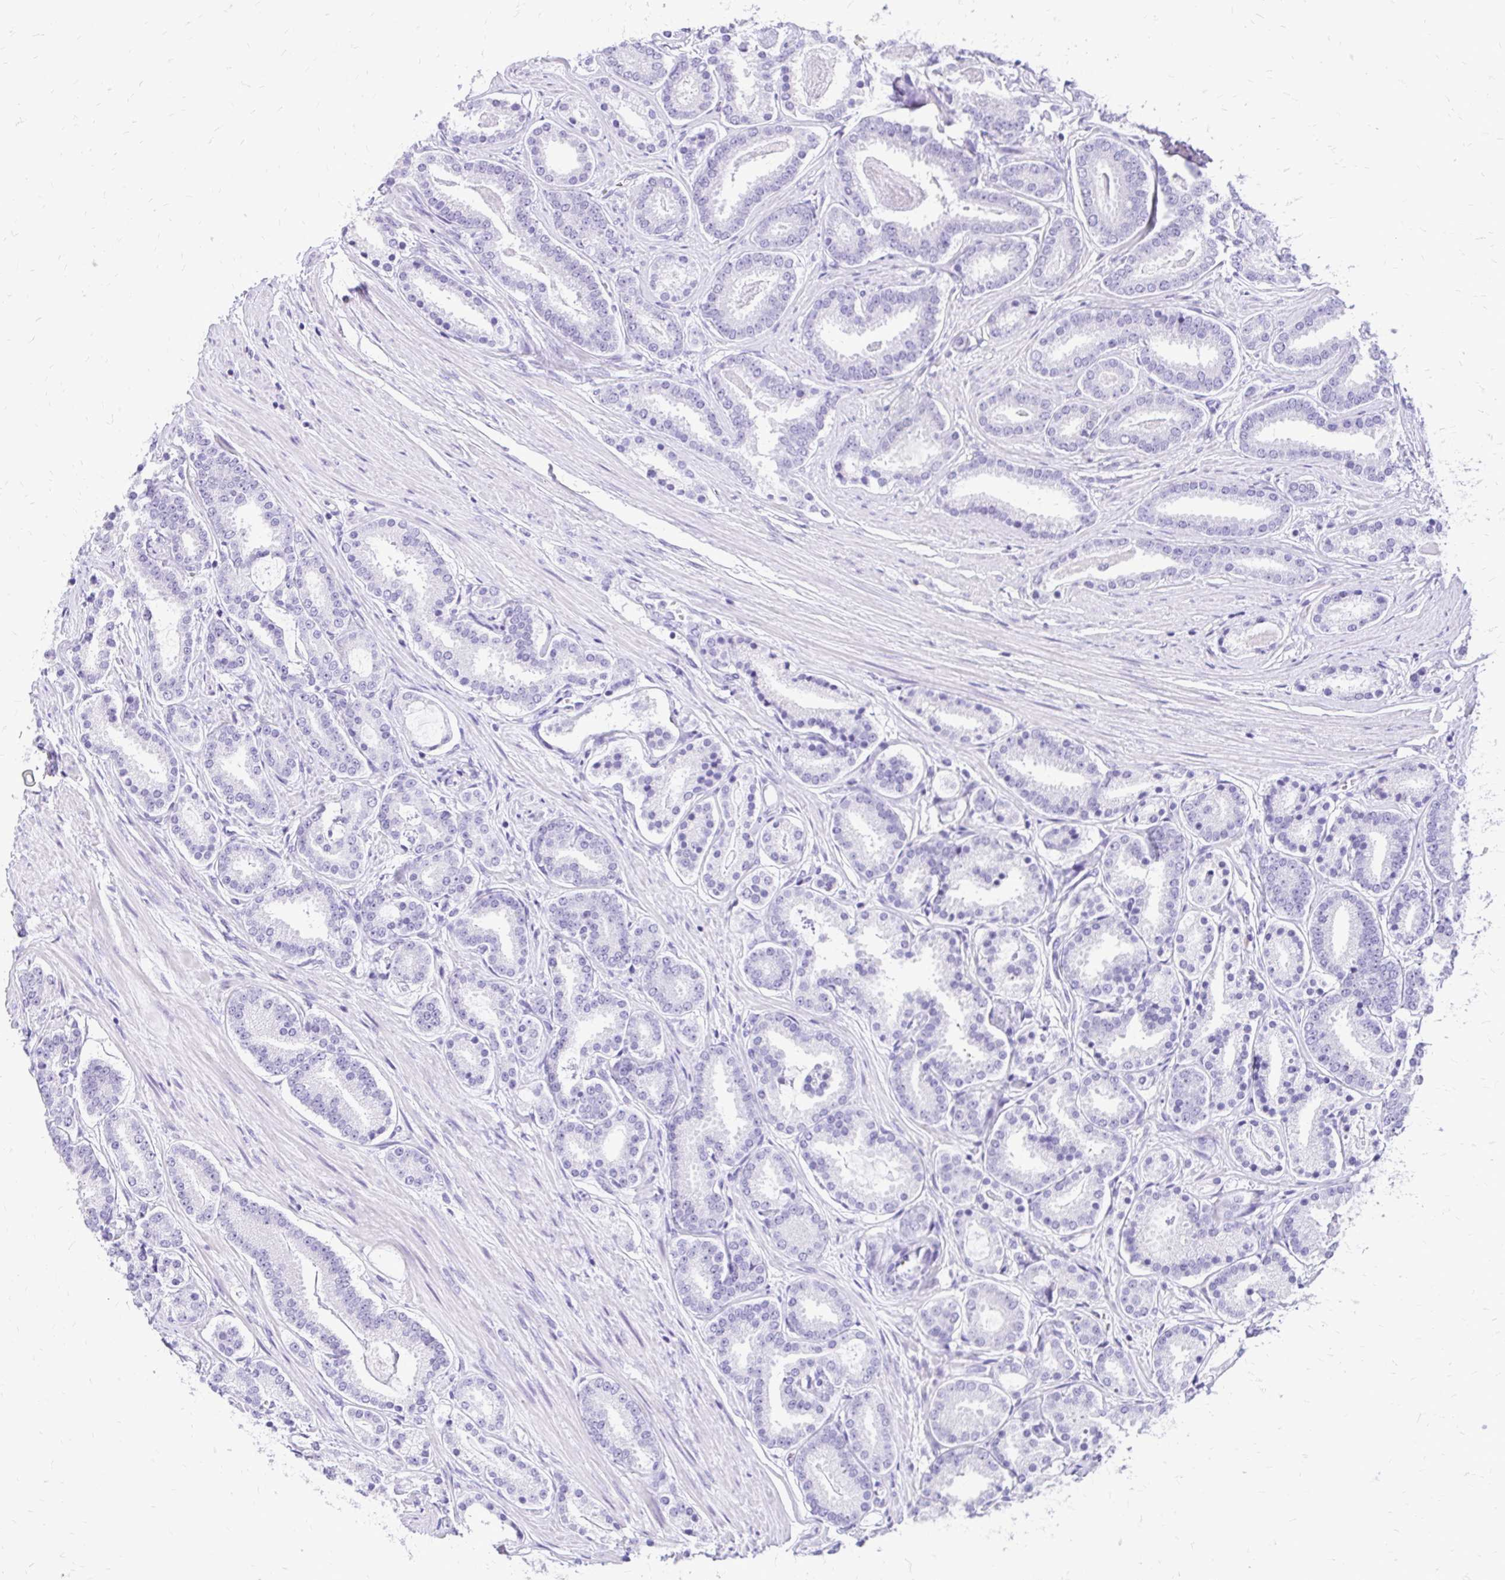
{"staining": {"intensity": "negative", "quantity": "none", "location": "none"}, "tissue": "prostate cancer", "cell_type": "Tumor cells", "image_type": "cancer", "snomed": [{"axis": "morphology", "description": "Adenocarcinoma, High grade"}, {"axis": "topography", "description": "Prostate"}], "caption": "Prostate high-grade adenocarcinoma was stained to show a protein in brown. There is no significant positivity in tumor cells.", "gene": "SLC32A1", "patient": {"sex": "male", "age": 63}}